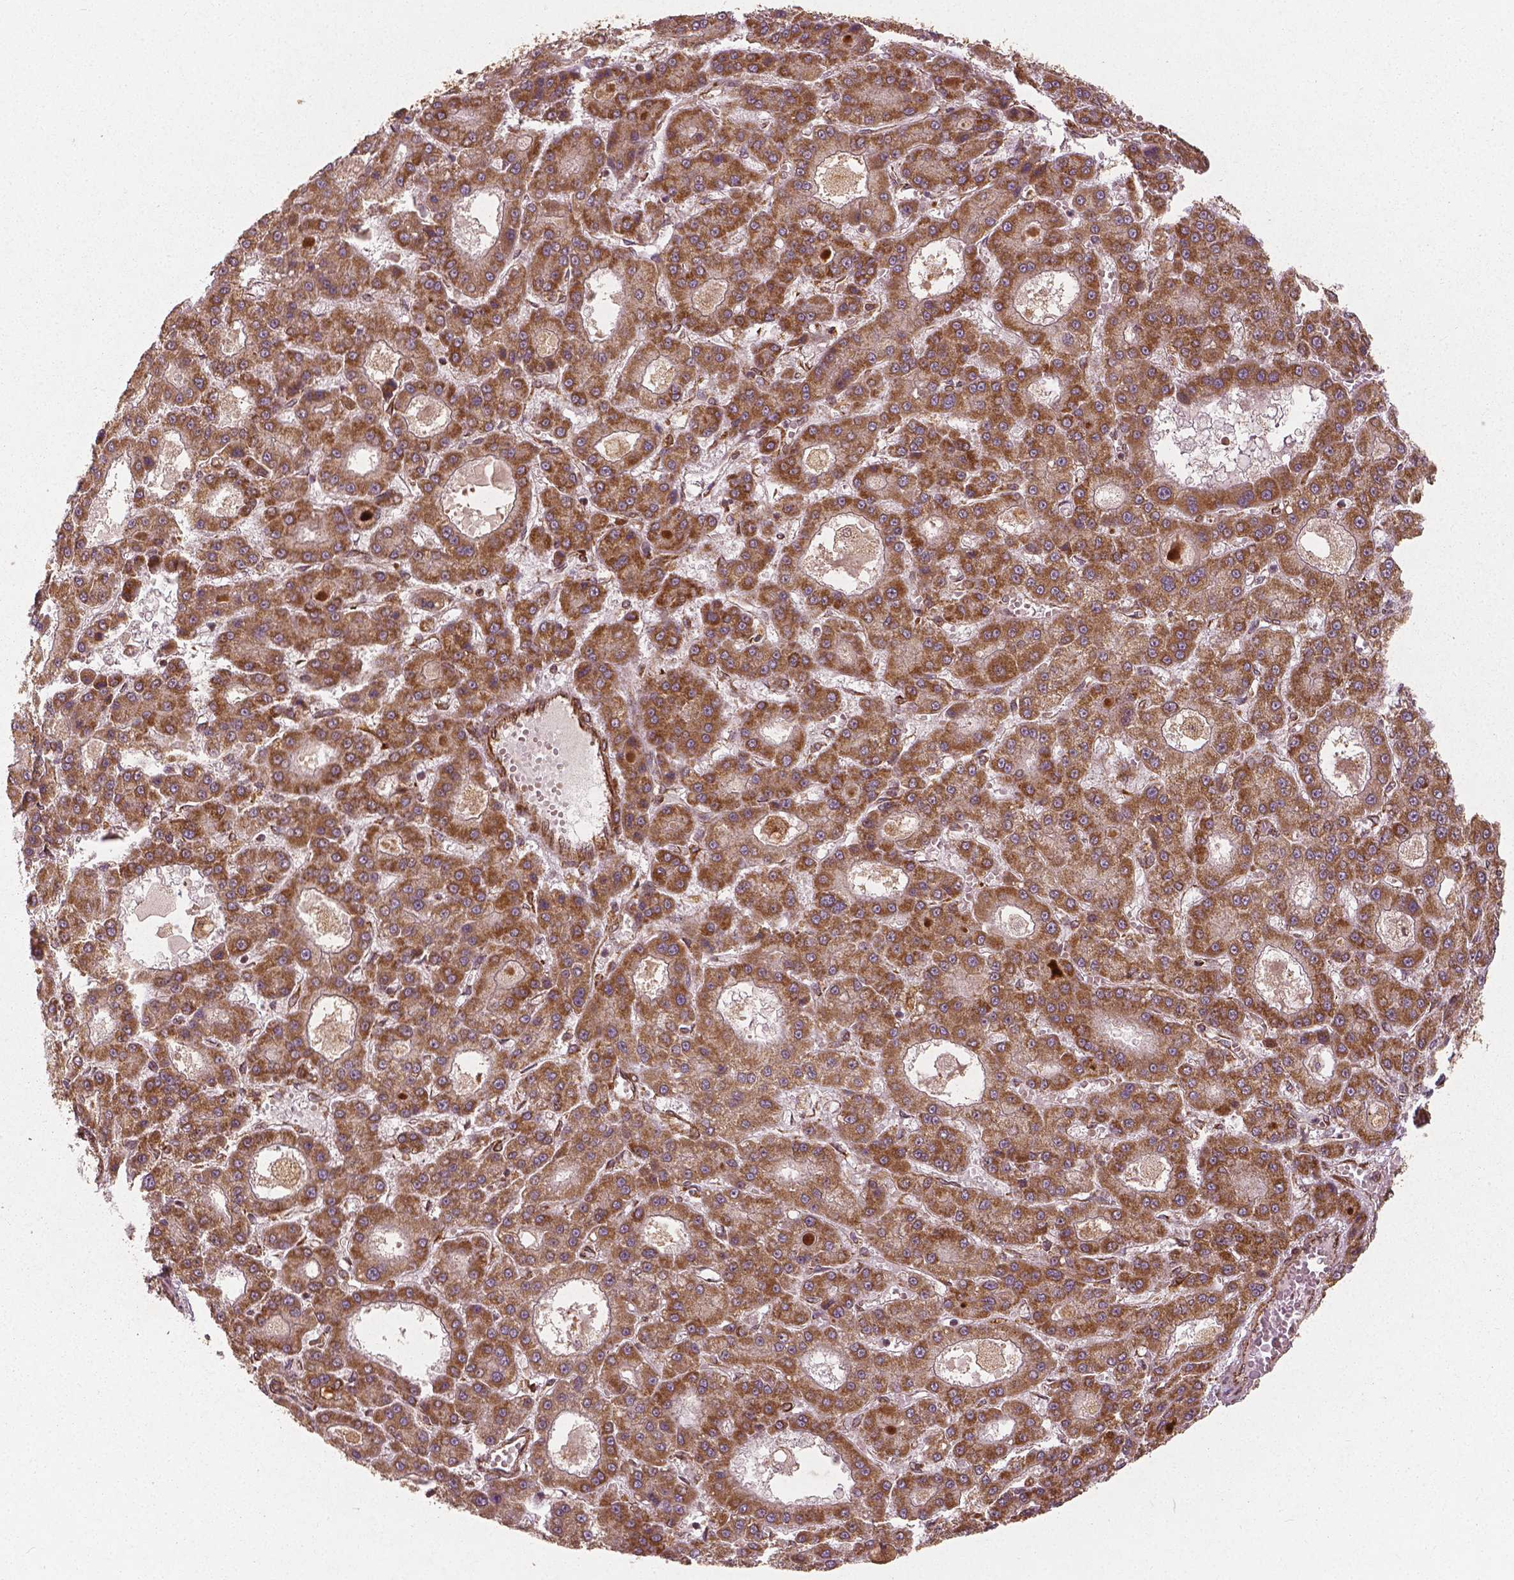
{"staining": {"intensity": "strong", "quantity": ">75%", "location": "cytoplasmic/membranous"}, "tissue": "liver cancer", "cell_type": "Tumor cells", "image_type": "cancer", "snomed": [{"axis": "morphology", "description": "Carcinoma, Hepatocellular, NOS"}, {"axis": "topography", "description": "Liver"}], "caption": "High-magnification brightfield microscopy of liver hepatocellular carcinoma stained with DAB (3,3'-diaminobenzidine) (brown) and counterstained with hematoxylin (blue). tumor cells exhibit strong cytoplasmic/membranous positivity is appreciated in approximately>75% of cells. (DAB (3,3'-diaminobenzidine) IHC, brown staining for protein, blue staining for nuclei).", "gene": "PGAM5", "patient": {"sex": "male", "age": 70}}